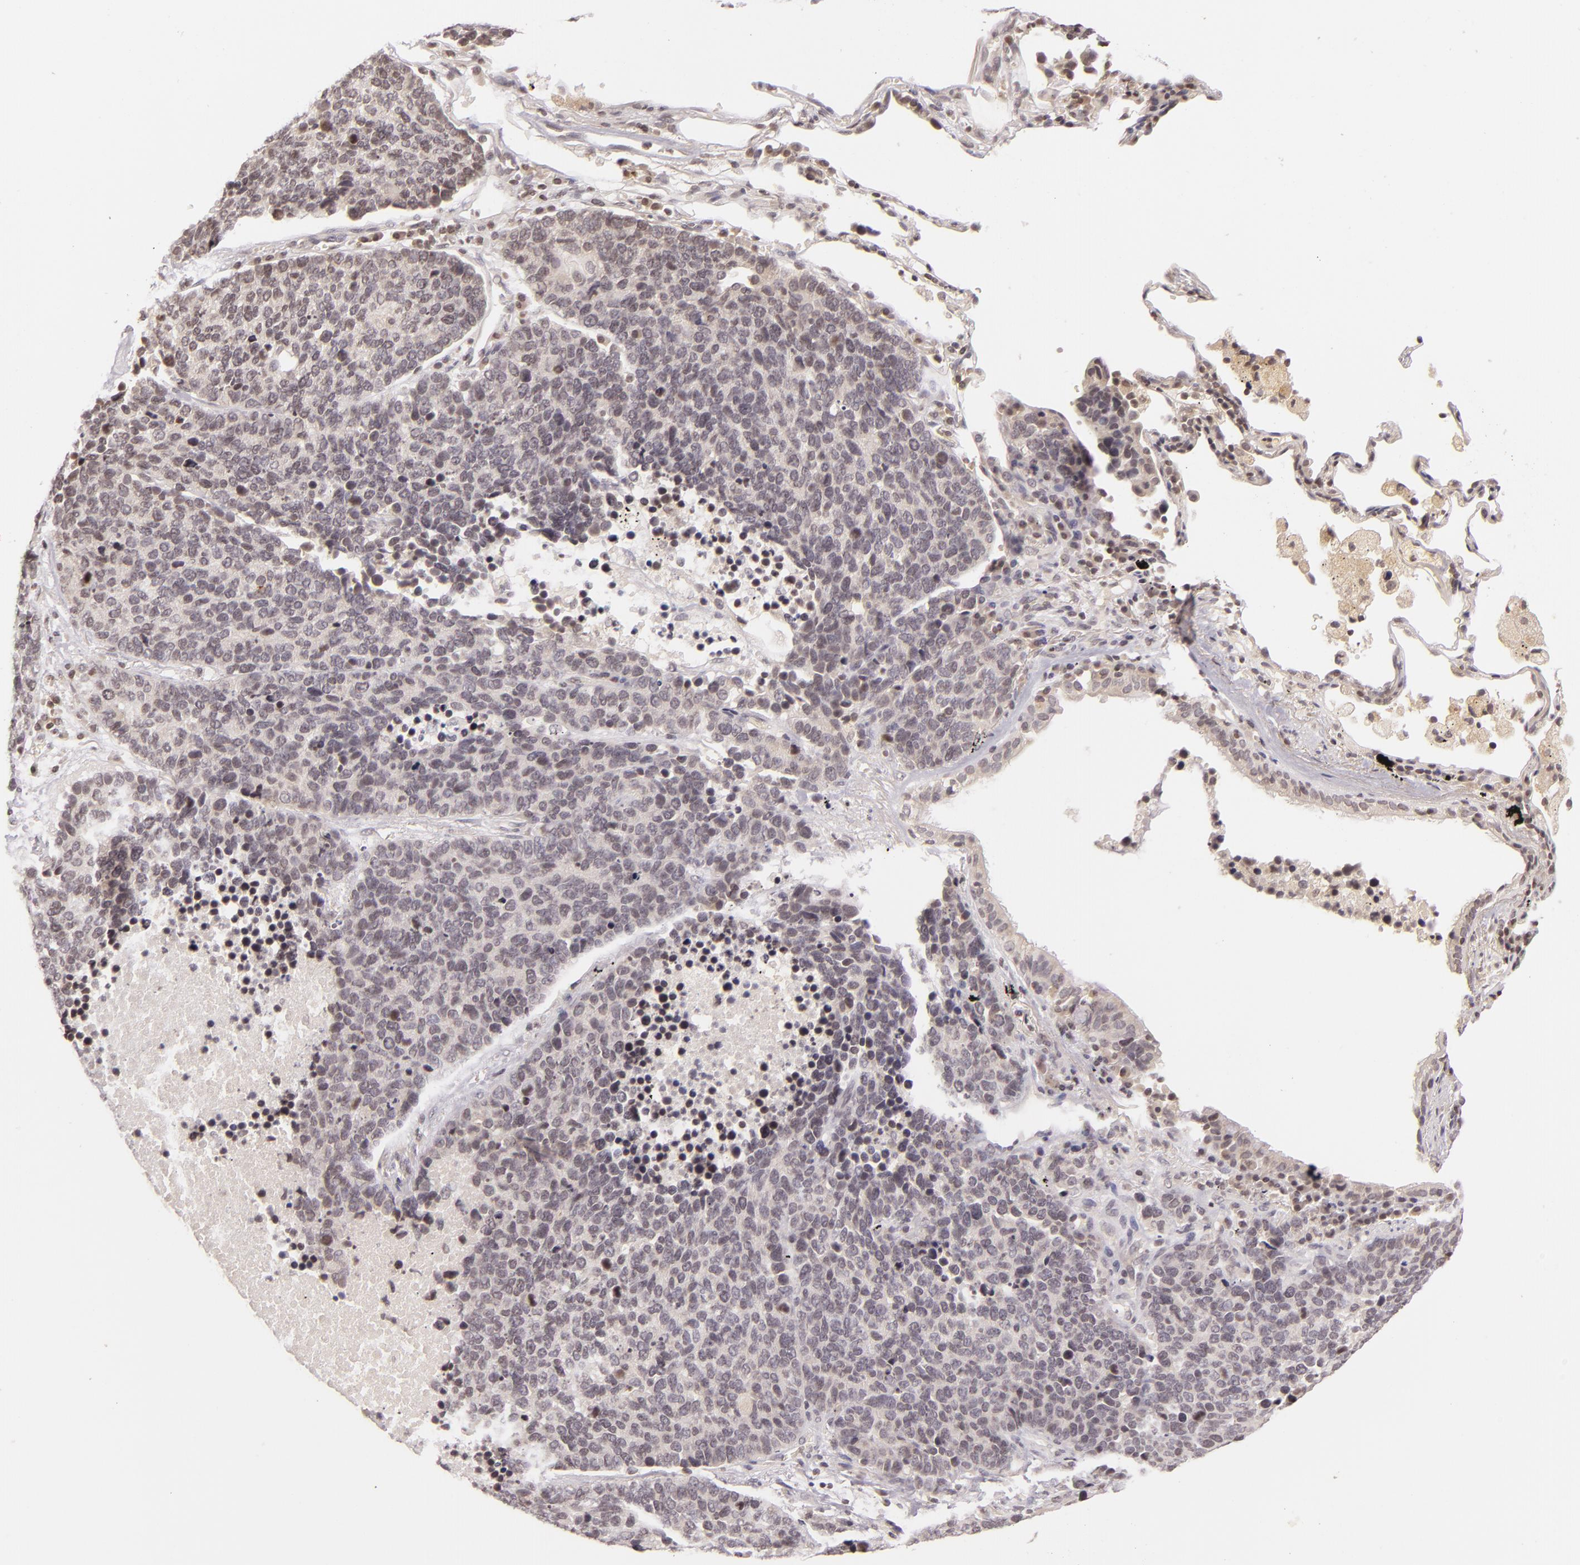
{"staining": {"intensity": "negative", "quantity": "none", "location": "none"}, "tissue": "lung cancer", "cell_type": "Tumor cells", "image_type": "cancer", "snomed": [{"axis": "morphology", "description": "Neoplasm, malignant, NOS"}, {"axis": "topography", "description": "Lung"}], "caption": "IHC of malignant neoplasm (lung) exhibits no positivity in tumor cells. The staining is performed using DAB (3,3'-diaminobenzidine) brown chromogen with nuclei counter-stained in using hematoxylin.", "gene": "CASP8", "patient": {"sex": "female", "age": 75}}